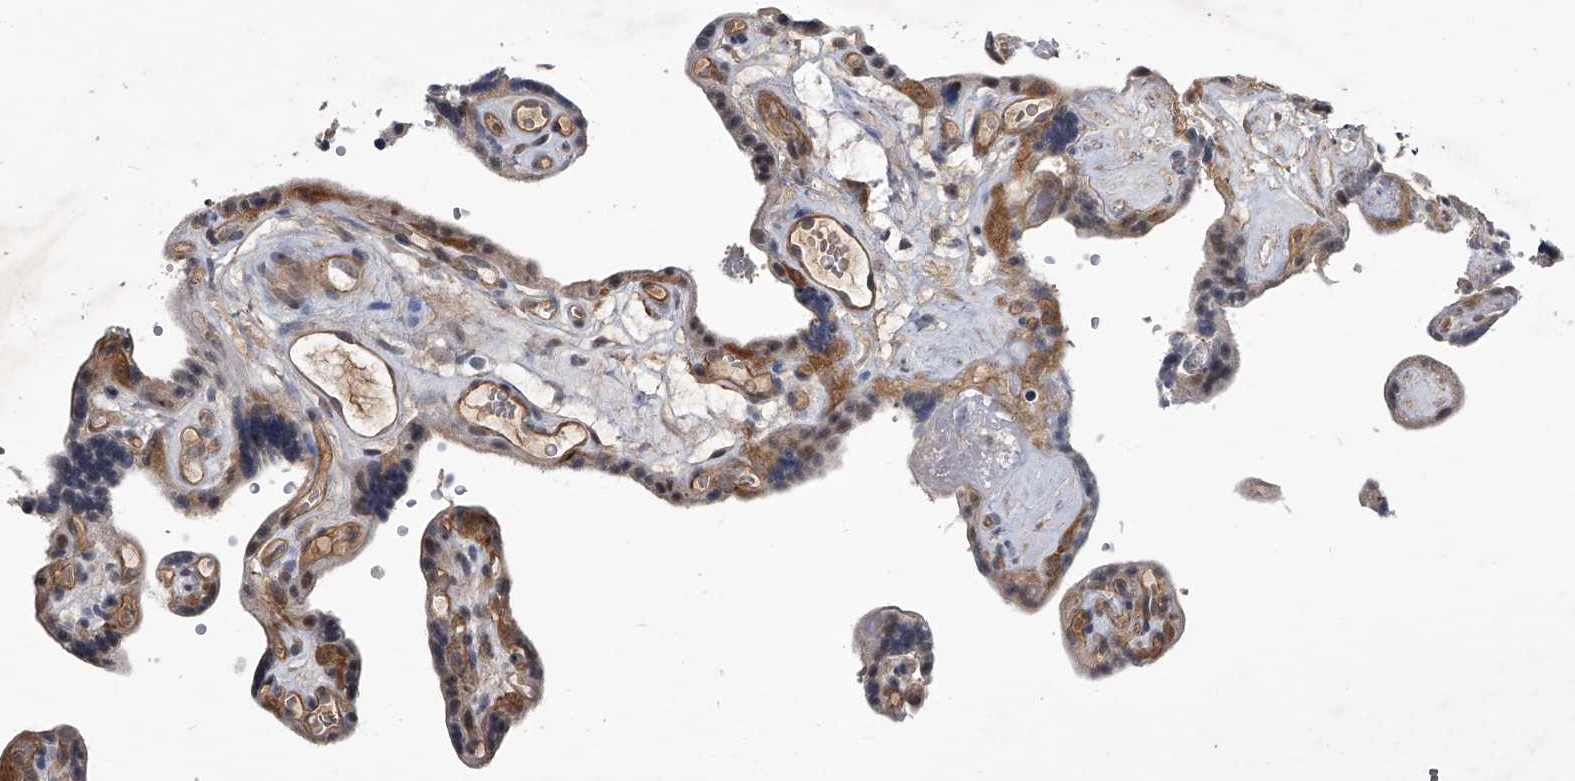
{"staining": {"intensity": "moderate", "quantity": "25%-75%", "location": "cytoplasmic/membranous,nuclear"}, "tissue": "placenta", "cell_type": "Decidual cells", "image_type": "normal", "snomed": [{"axis": "morphology", "description": "Normal tissue, NOS"}, {"axis": "topography", "description": "Placenta"}], "caption": "Immunohistochemical staining of benign human placenta exhibits medium levels of moderate cytoplasmic/membranous,nuclear staining in approximately 25%-75% of decidual cells. (DAB IHC with brightfield microscopy, high magnification).", "gene": "SLC12A8", "patient": {"sex": "female", "age": 30}}